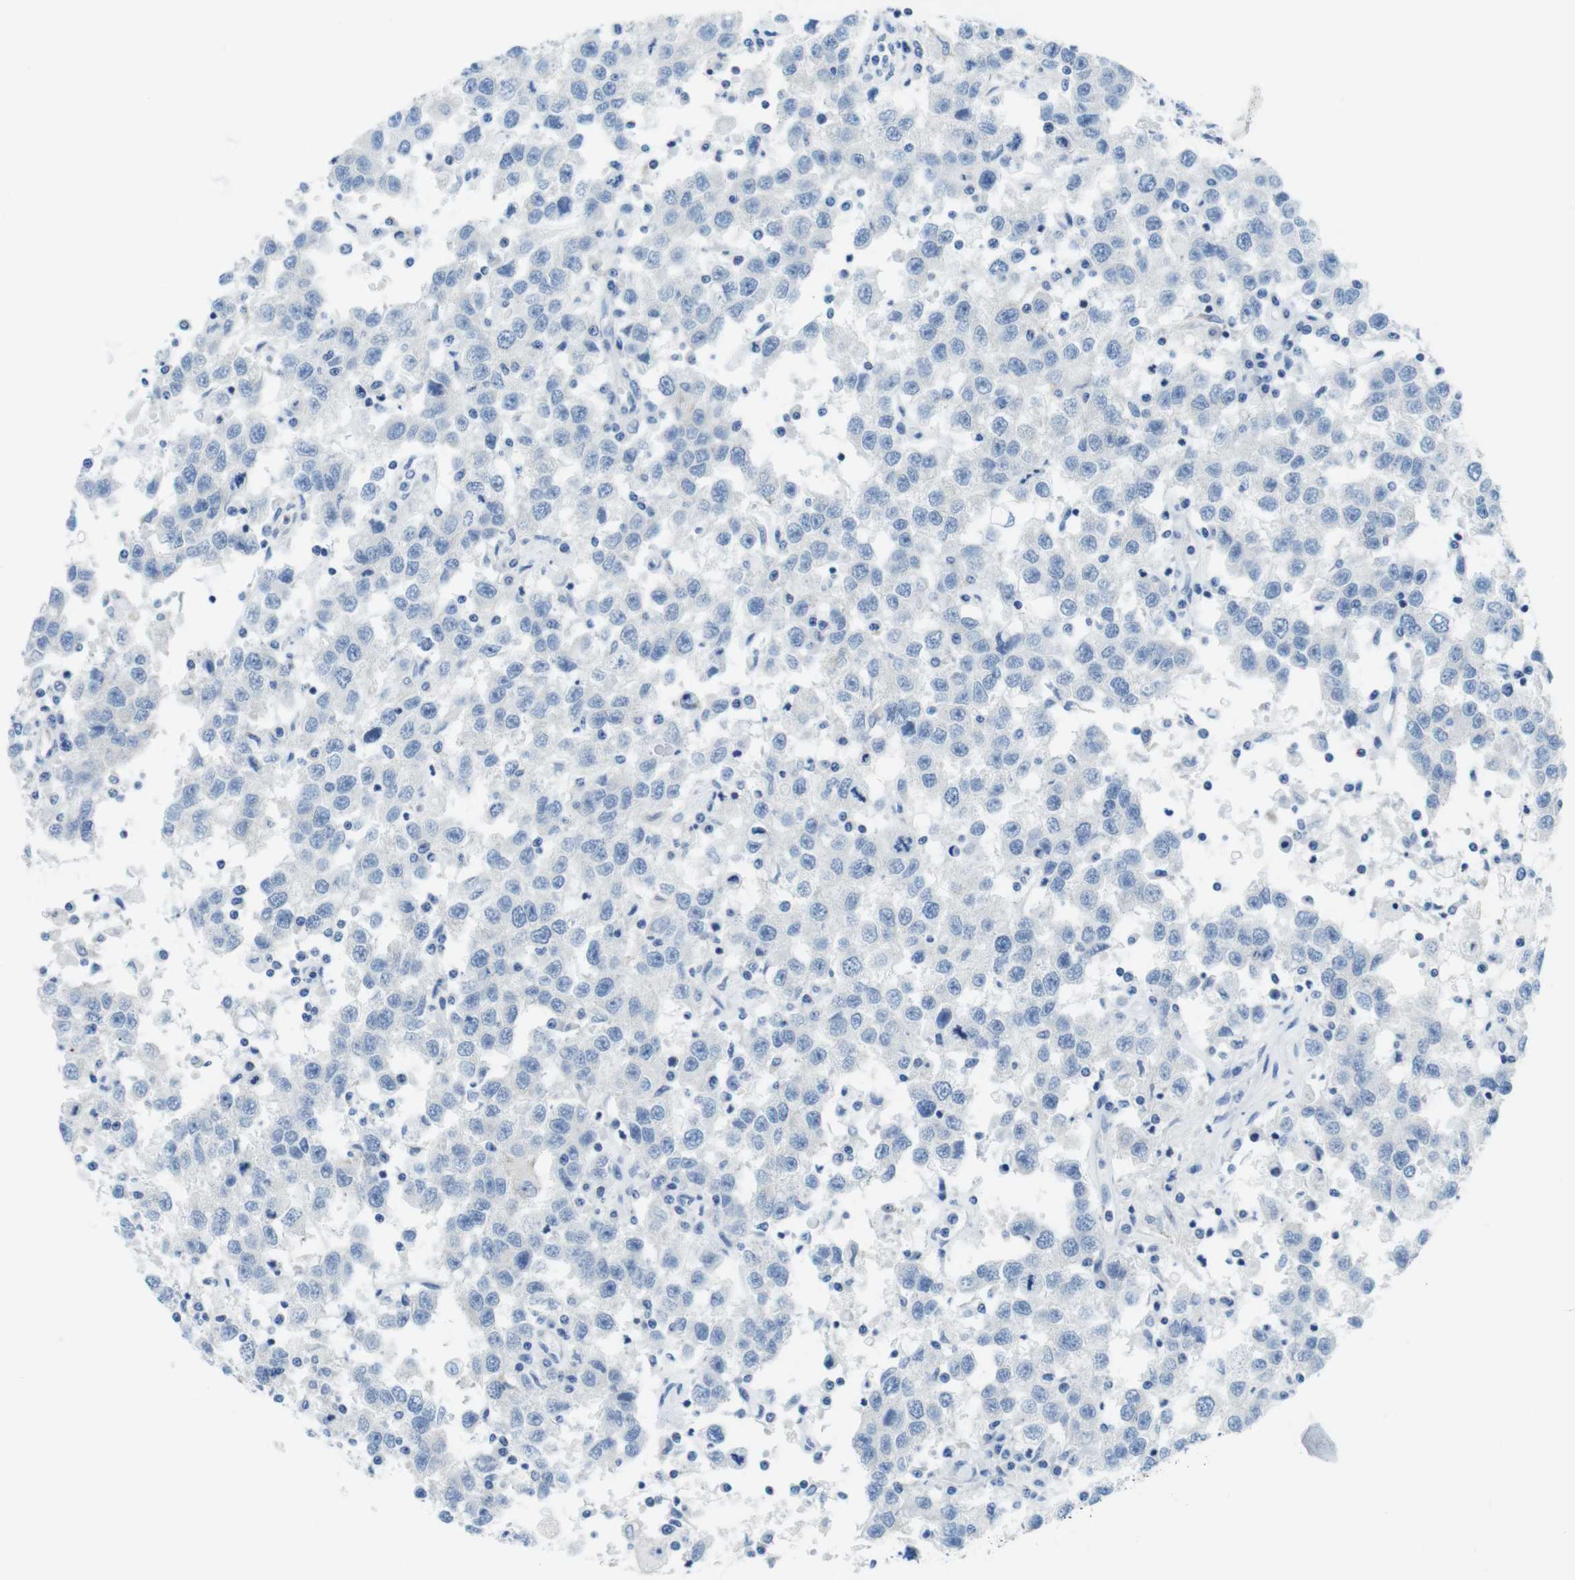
{"staining": {"intensity": "negative", "quantity": "none", "location": "none"}, "tissue": "testis cancer", "cell_type": "Tumor cells", "image_type": "cancer", "snomed": [{"axis": "morphology", "description": "Seminoma, NOS"}, {"axis": "topography", "description": "Testis"}], "caption": "Immunohistochemical staining of testis cancer (seminoma) displays no significant expression in tumor cells.", "gene": "ASIC5", "patient": {"sex": "male", "age": 41}}